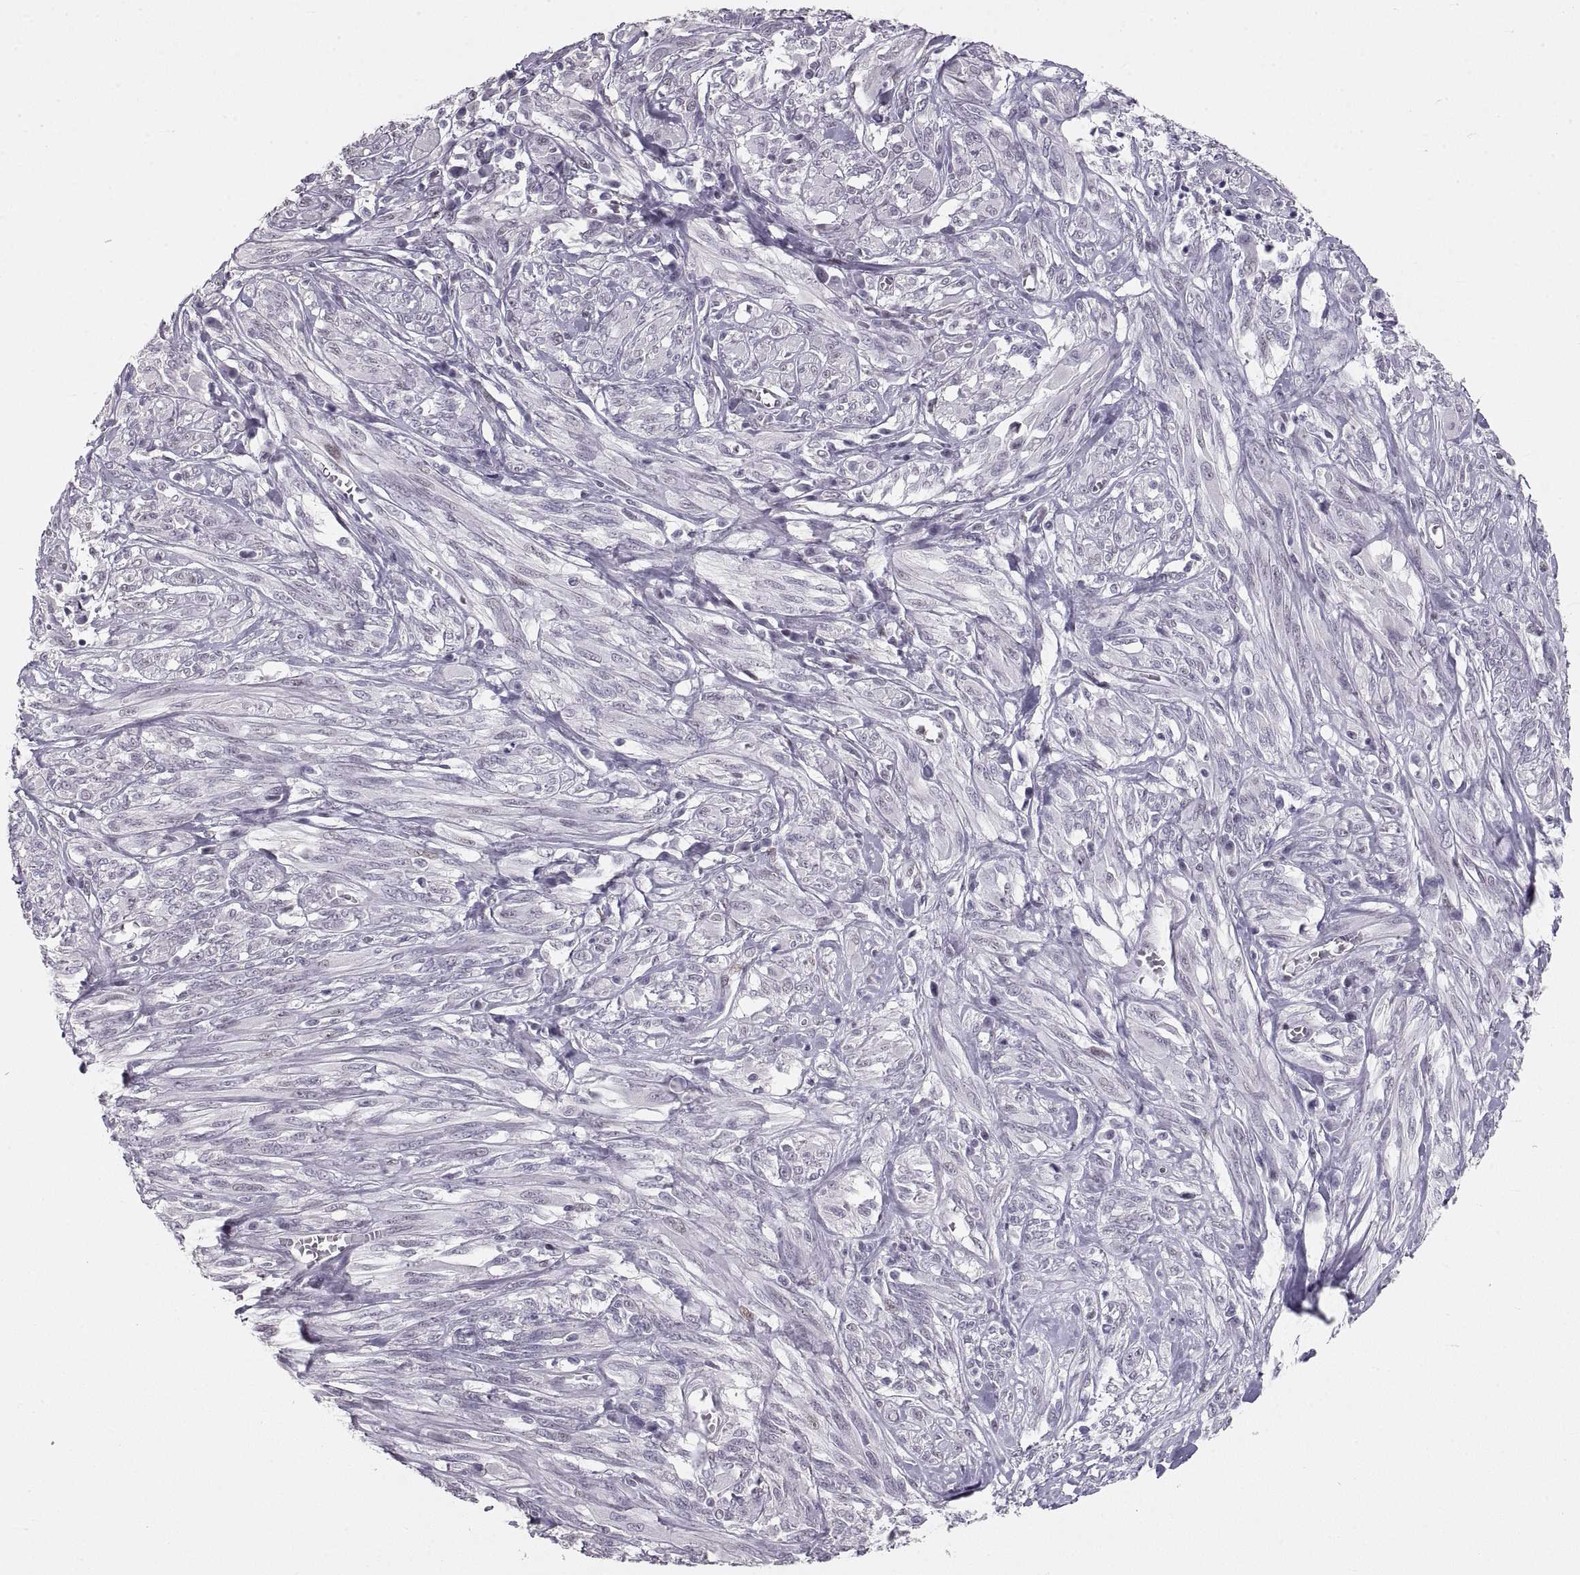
{"staining": {"intensity": "negative", "quantity": "none", "location": "none"}, "tissue": "melanoma", "cell_type": "Tumor cells", "image_type": "cancer", "snomed": [{"axis": "morphology", "description": "Malignant melanoma, NOS"}, {"axis": "topography", "description": "Skin"}], "caption": "High power microscopy image of an immunohistochemistry (IHC) histopathology image of malignant melanoma, revealing no significant positivity in tumor cells. (Stains: DAB immunohistochemistry (IHC) with hematoxylin counter stain, Microscopy: brightfield microscopy at high magnification).", "gene": "NANOS3", "patient": {"sex": "female", "age": 91}}